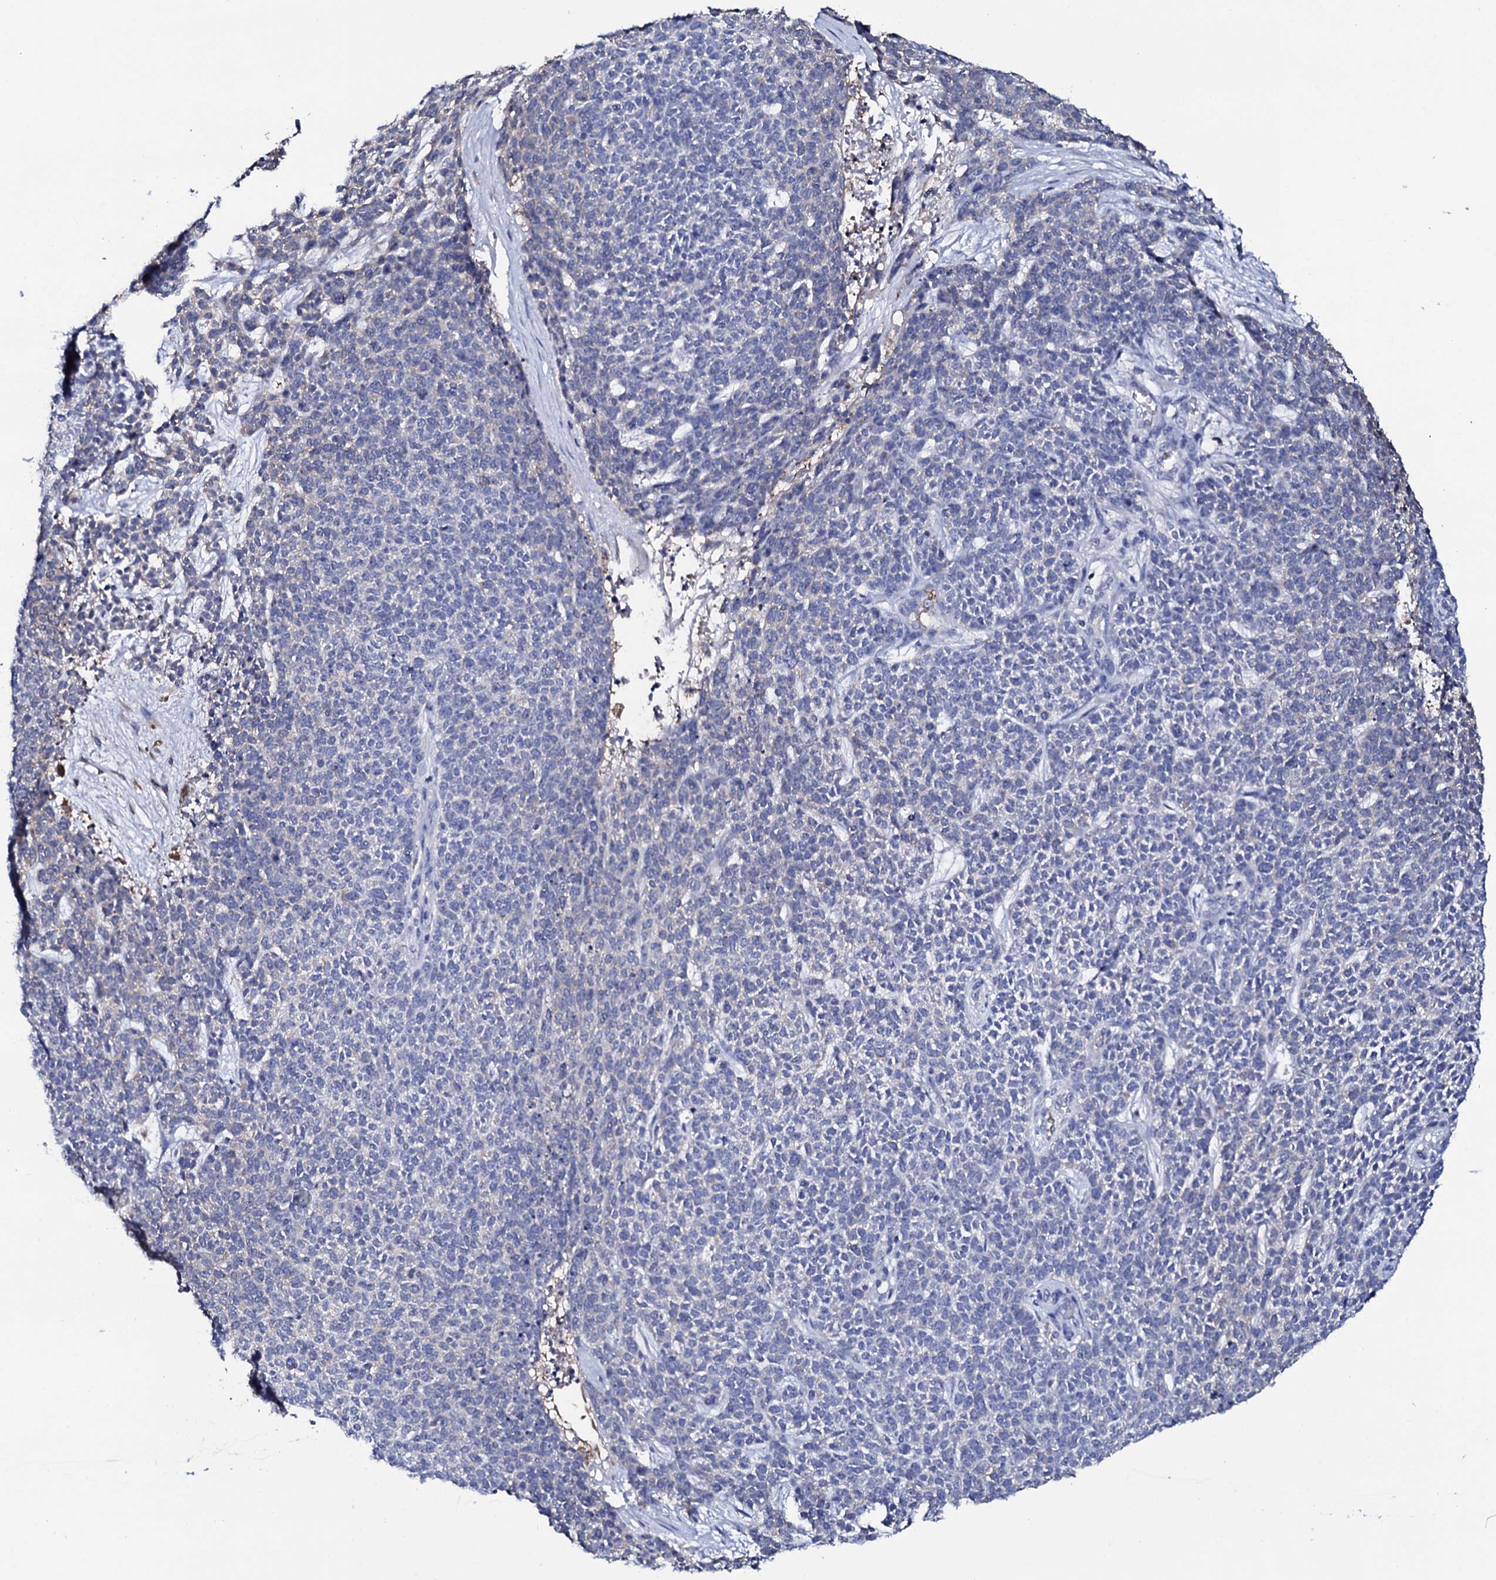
{"staining": {"intensity": "negative", "quantity": "none", "location": "none"}, "tissue": "skin cancer", "cell_type": "Tumor cells", "image_type": "cancer", "snomed": [{"axis": "morphology", "description": "Basal cell carcinoma"}, {"axis": "topography", "description": "Skin"}], "caption": "Skin cancer (basal cell carcinoma) was stained to show a protein in brown. There is no significant staining in tumor cells. (DAB immunohistochemistry, high magnification).", "gene": "TCAF2", "patient": {"sex": "female", "age": 84}}